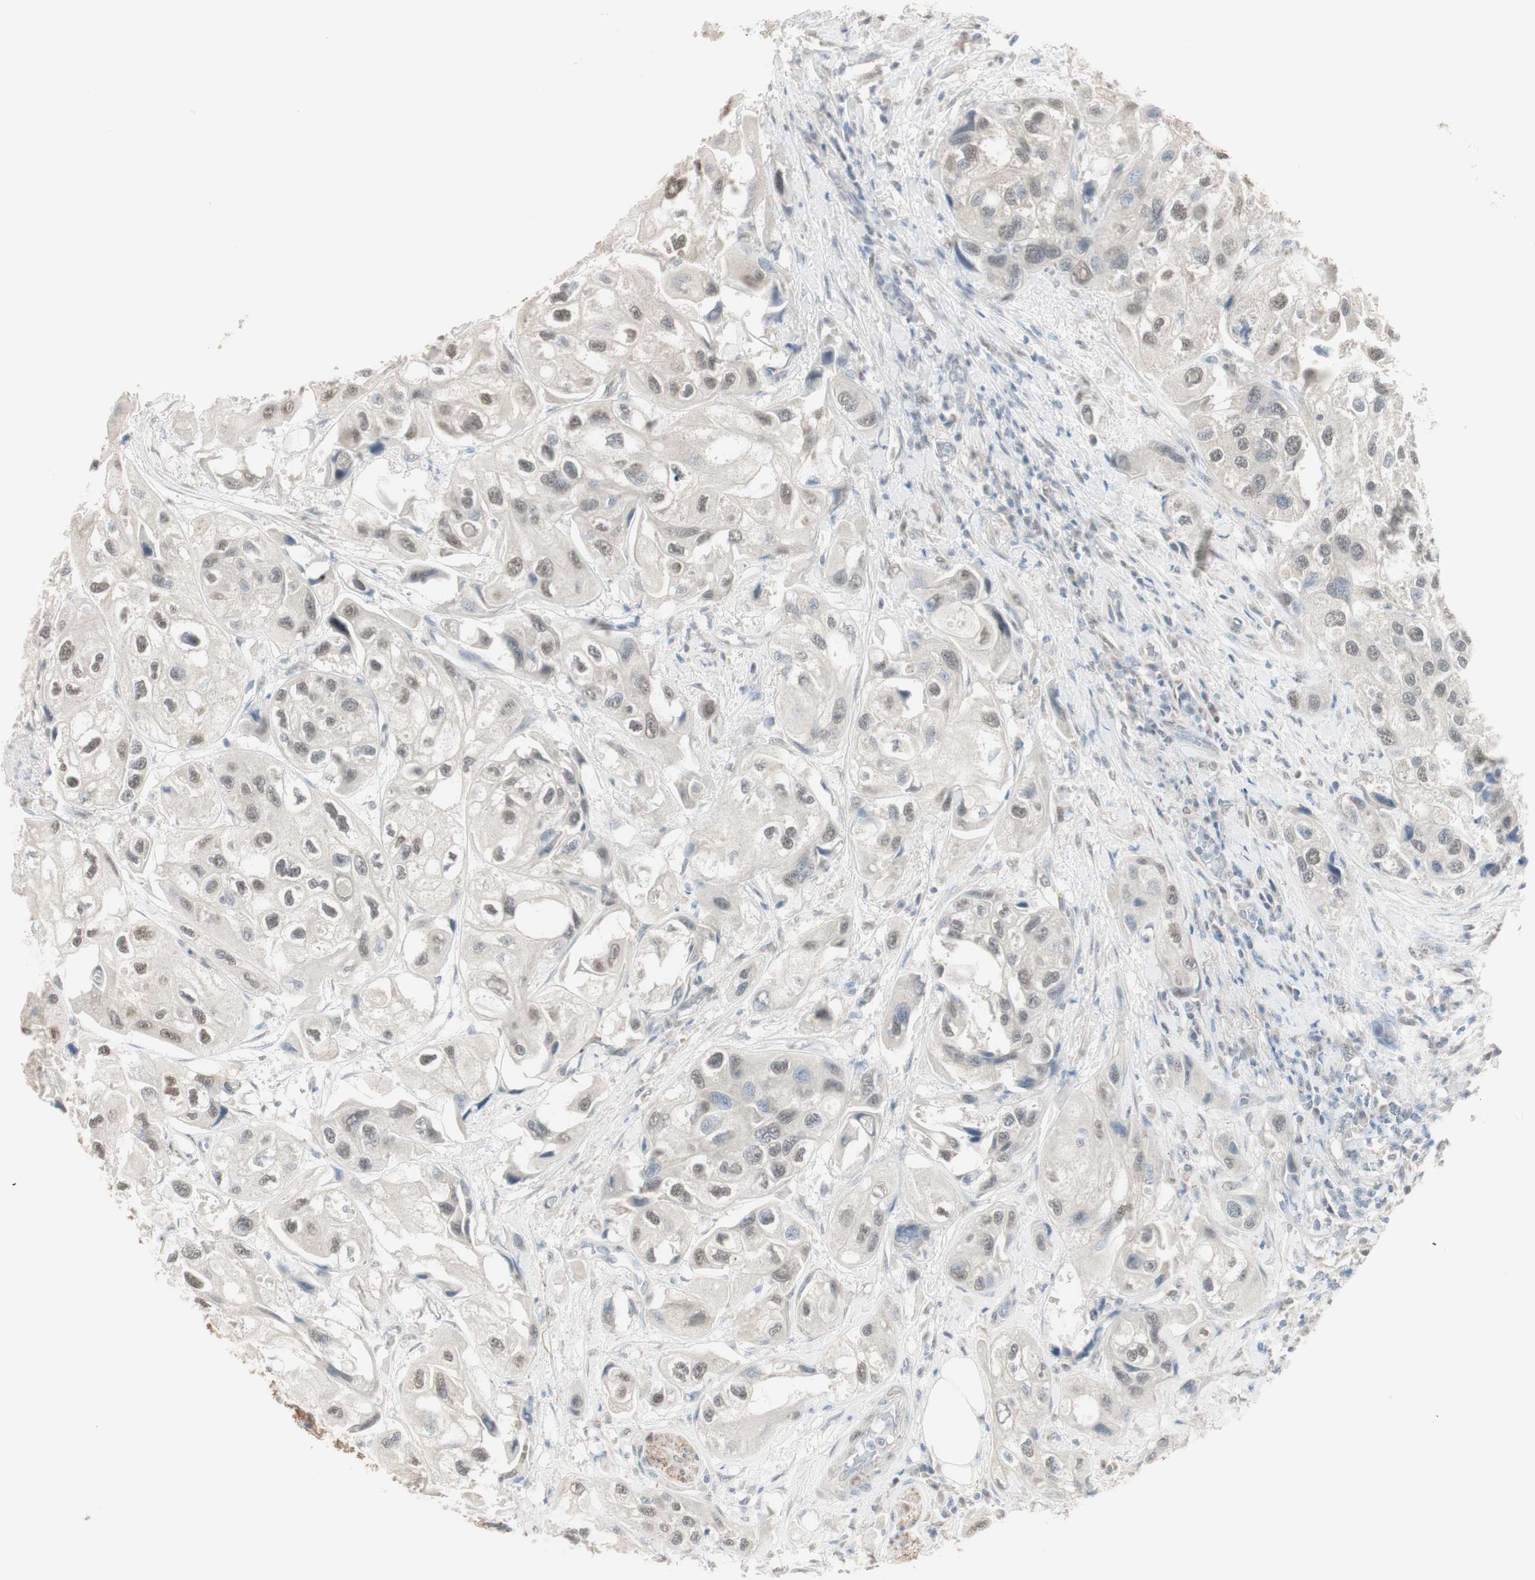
{"staining": {"intensity": "weak", "quantity": "<25%", "location": "nuclear"}, "tissue": "urothelial cancer", "cell_type": "Tumor cells", "image_type": "cancer", "snomed": [{"axis": "morphology", "description": "Urothelial carcinoma, High grade"}, {"axis": "topography", "description": "Urinary bladder"}], "caption": "IHC of urothelial cancer demonstrates no staining in tumor cells.", "gene": "MUC3A", "patient": {"sex": "female", "age": 64}}